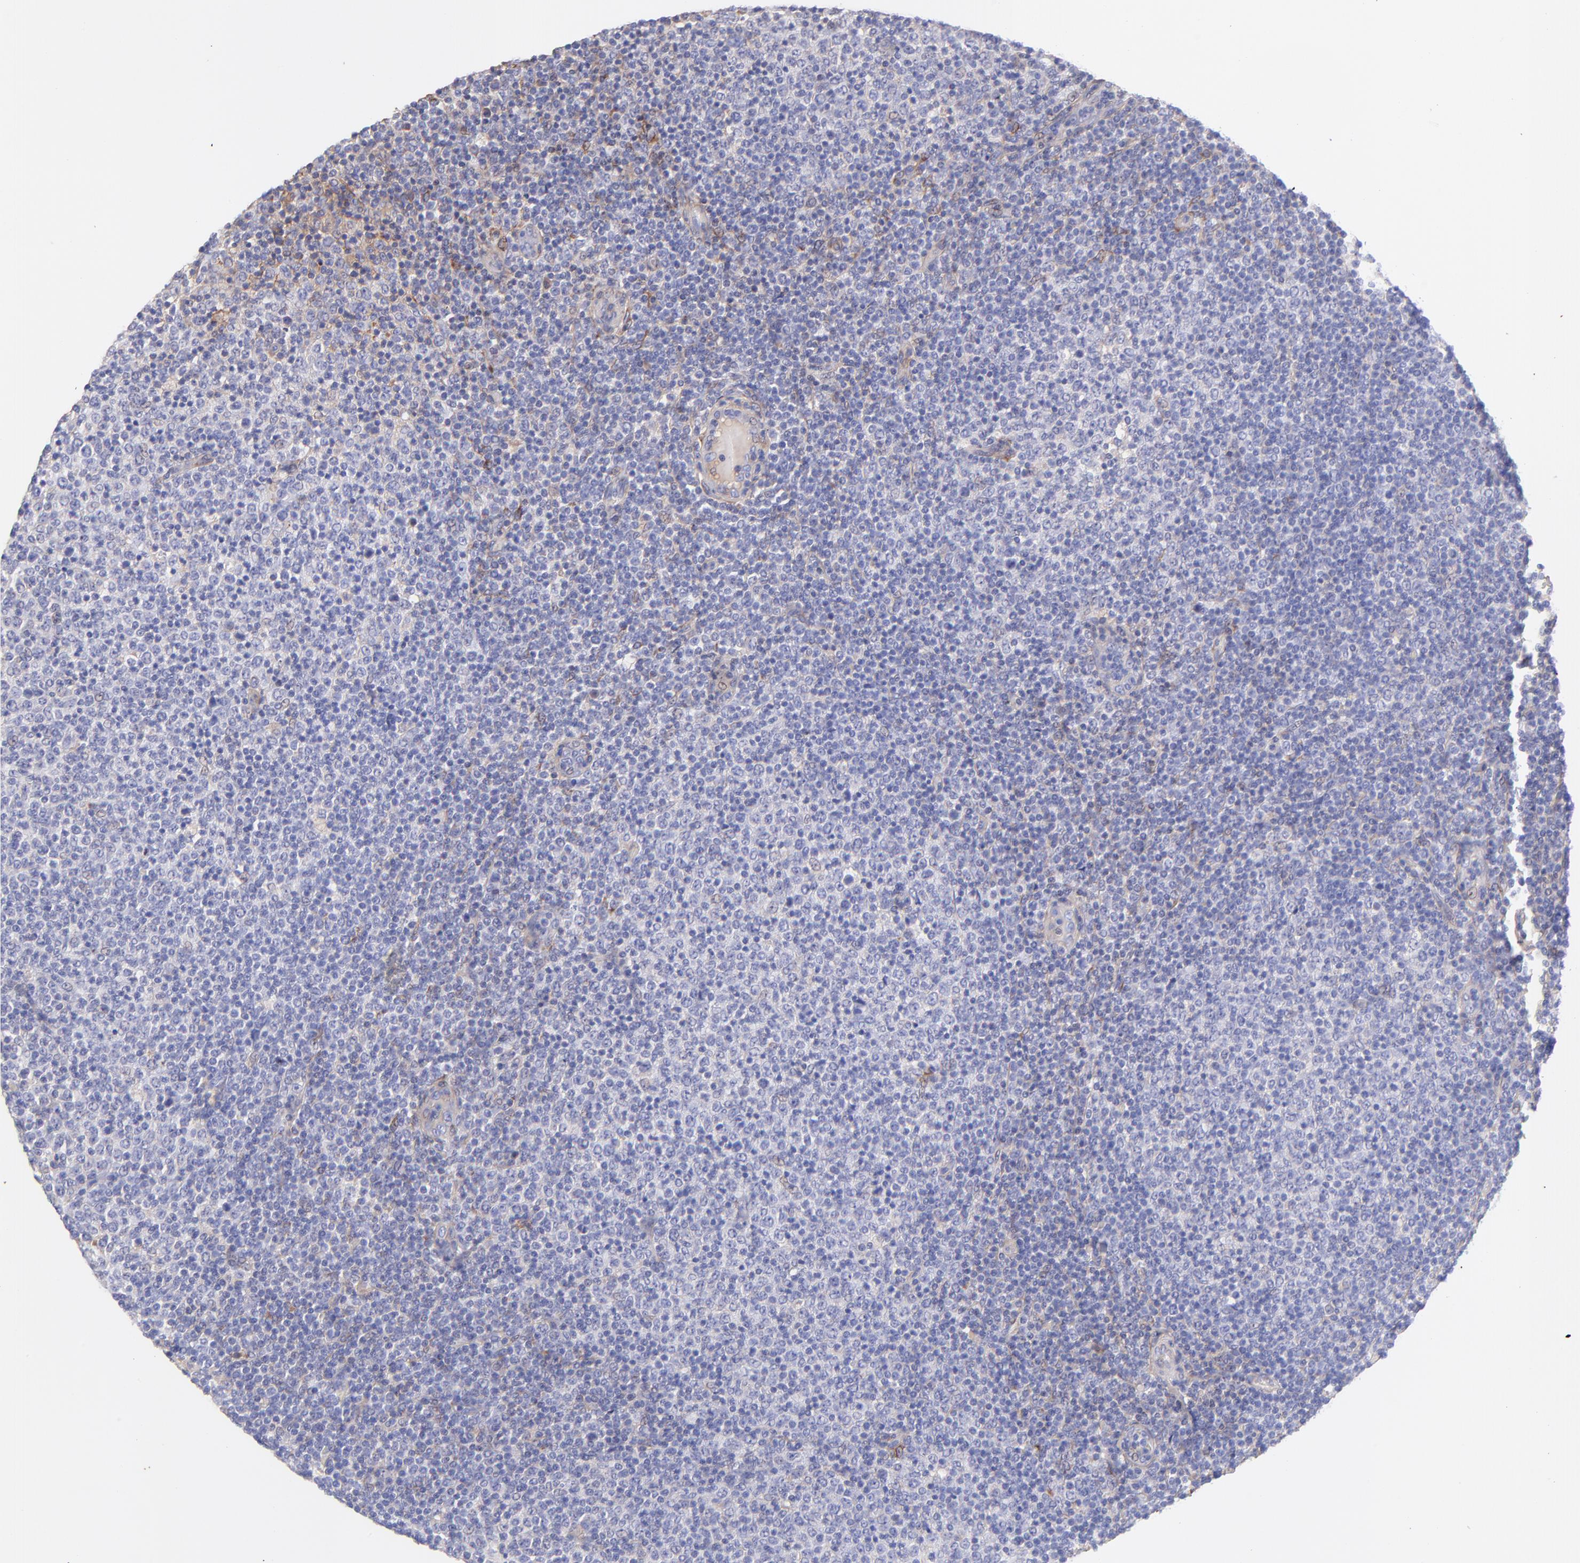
{"staining": {"intensity": "negative", "quantity": "none", "location": "none"}, "tissue": "lymphoma", "cell_type": "Tumor cells", "image_type": "cancer", "snomed": [{"axis": "morphology", "description": "Malignant lymphoma, non-Hodgkin's type, Low grade"}, {"axis": "topography", "description": "Lymph node"}], "caption": "A histopathology image of human malignant lymphoma, non-Hodgkin's type (low-grade) is negative for staining in tumor cells.", "gene": "BGN", "patient": {"sex": "male", "age": 70}}